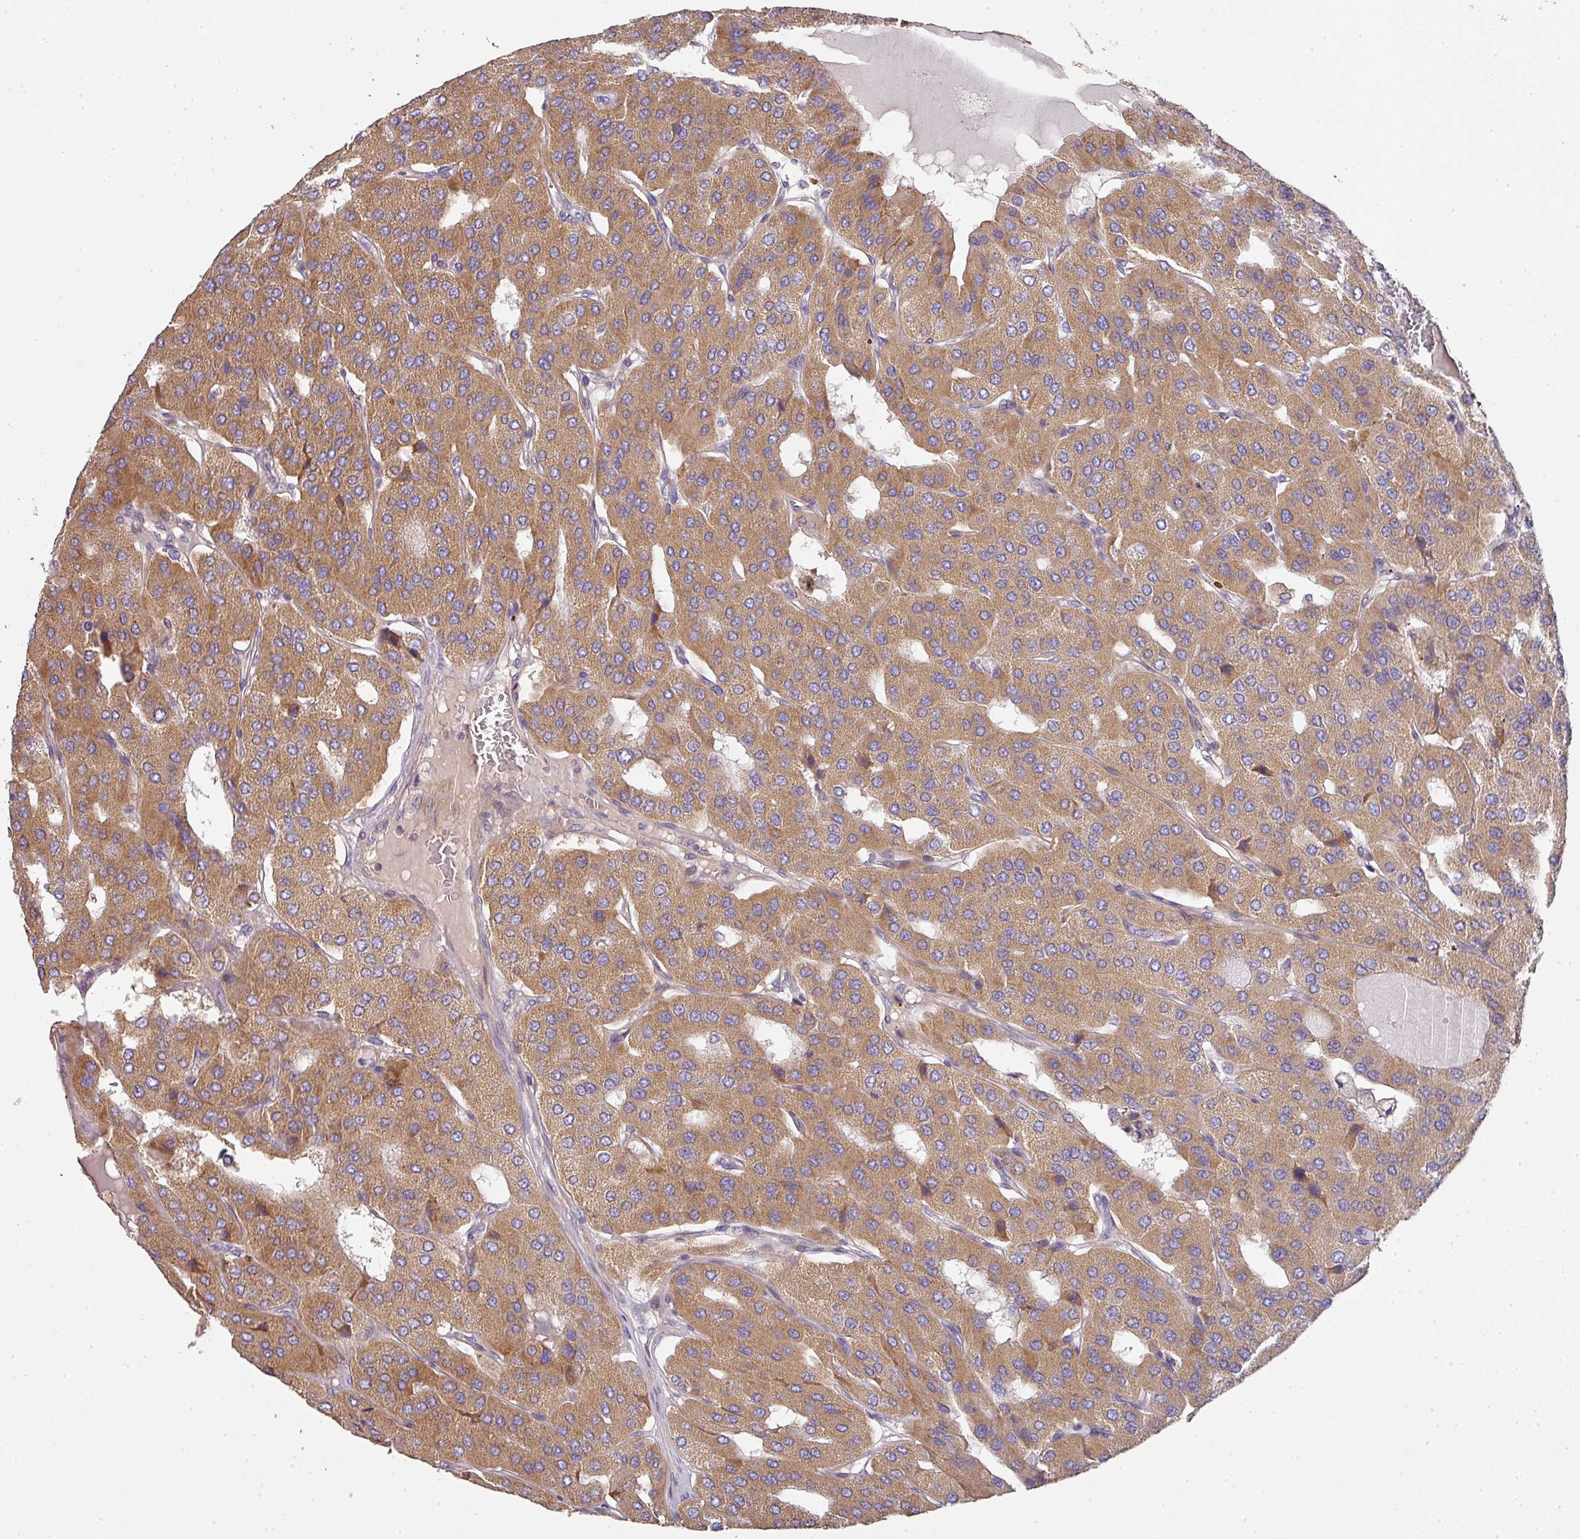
{"staining": {"intensity": "moderate", "quantity": ">75%", "location": "cytoplasmic/membranous"}, "tissue": "parathyroid gland", "cell_type": "Glandular cells", "image_type": "normal", "snomed": [{"axis": "morphology", "description": "Normal tissue, NOS"}, {"axis": "morphology", "description": "Adenoma, NOS"}, {"axis": "topography", "description": "Parathyroid gland"}], "caption": "About >75% of glandular cells in unremarkable human parathyroid gland display moderate cytoplasmic/membranous protein positivity as visualized by brown immunohistochemical staining.", "gene": "PCDH1", "patient": {"sex": "female", "age": 86}}